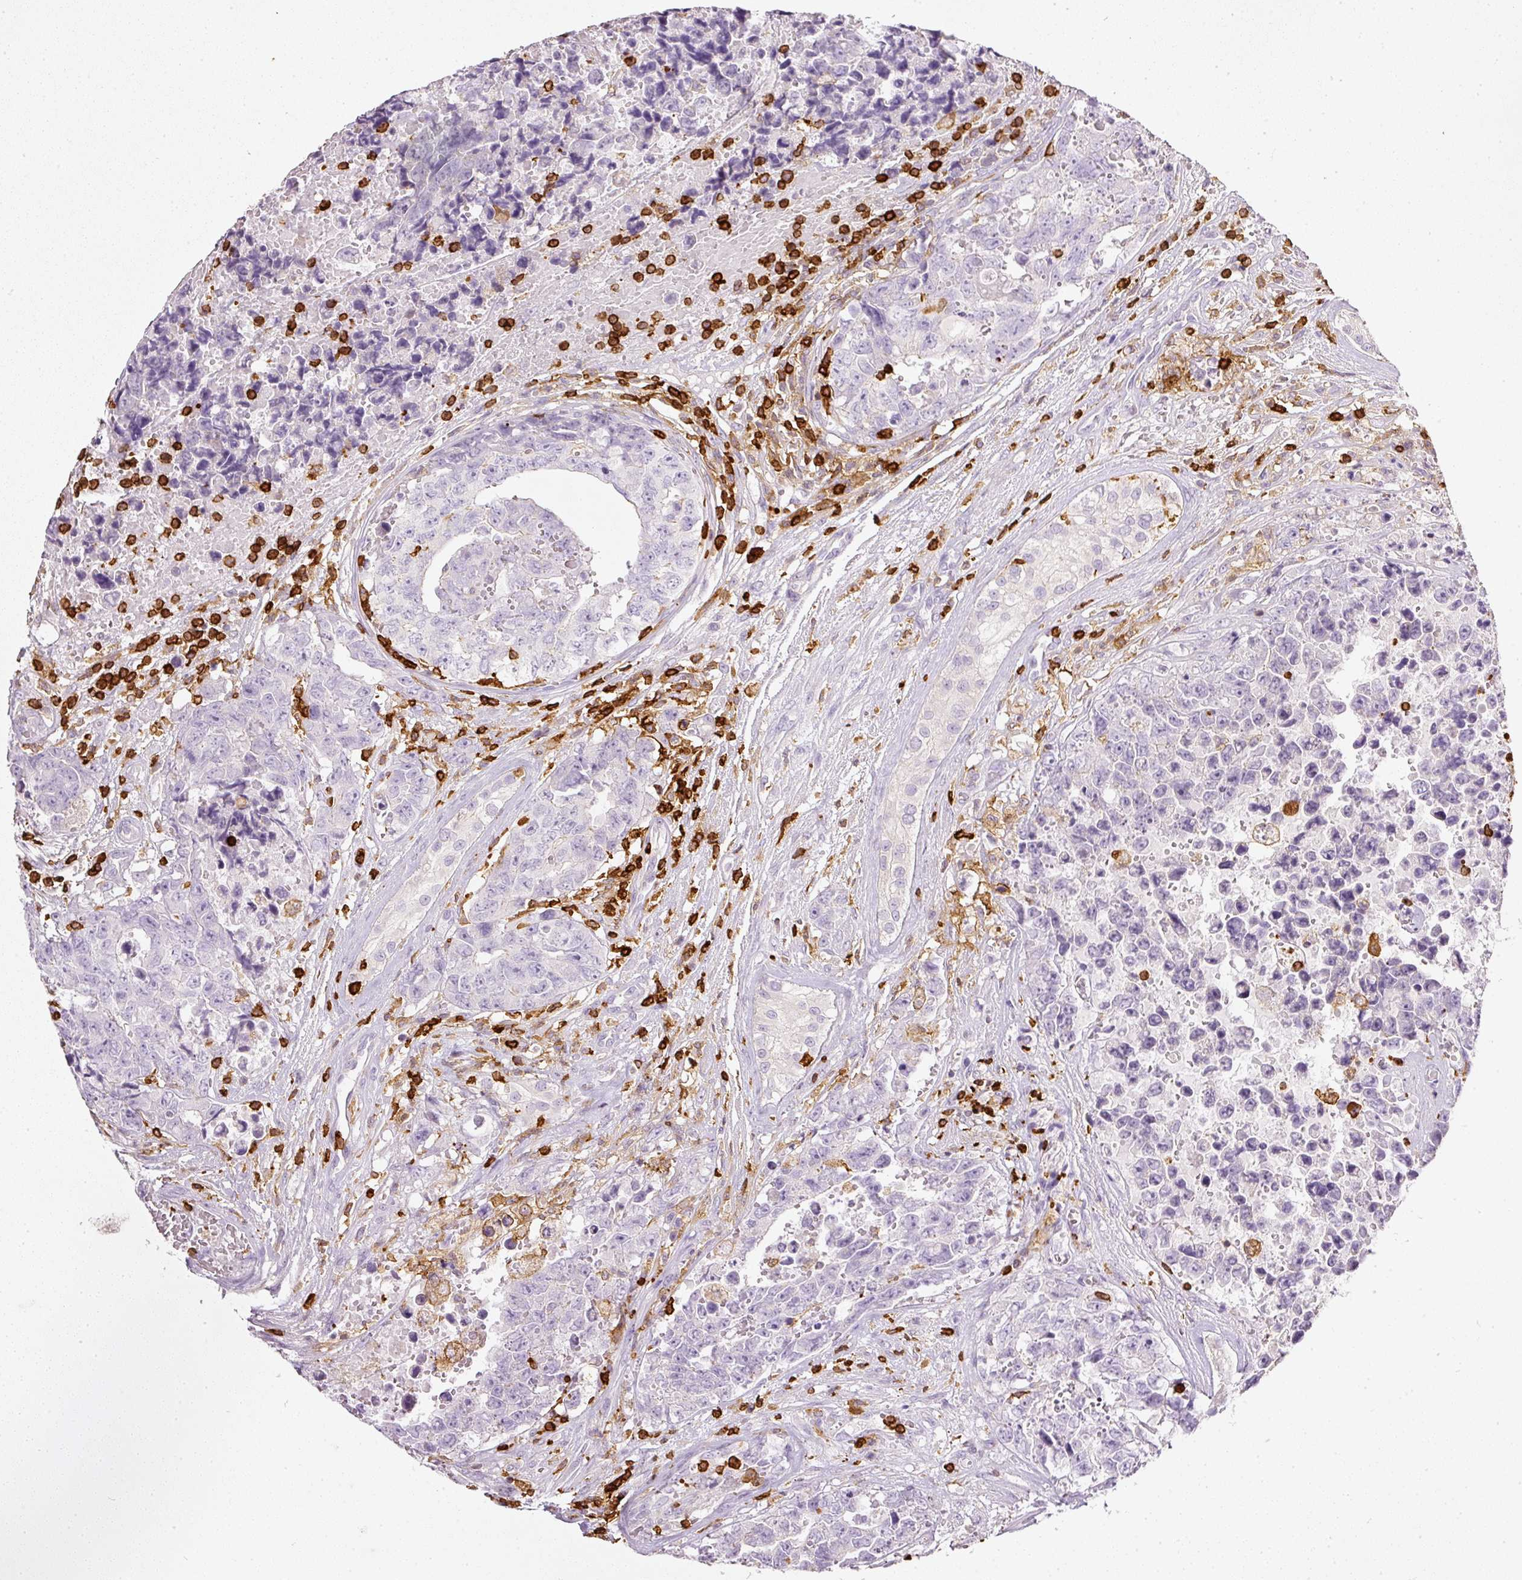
{"staining": {"intensity": "negative", "quantity": "none", "location": "none"}, "tissue": "testis cancer", "cell_type": "Tumor cells", "image_type": "cancer", "snomed": [{"axis": "morphology", "description": "Normal tissue, NOS"}, {"axis": "morphology", "description": "Carcinoma, Embryonal, NOS"}, {"axis": "topography", "description": "Testis"}, {"axis": "topography", "description": "Epididymis"}], "caption": "DAB (3,3'-diaminobenzidine) immunohistochemical staining of human testis embryonal carcinoma shows no significant staining in tumor cells.", "gene": "EVL", "patient": {"sex": "male", "age": 25}}